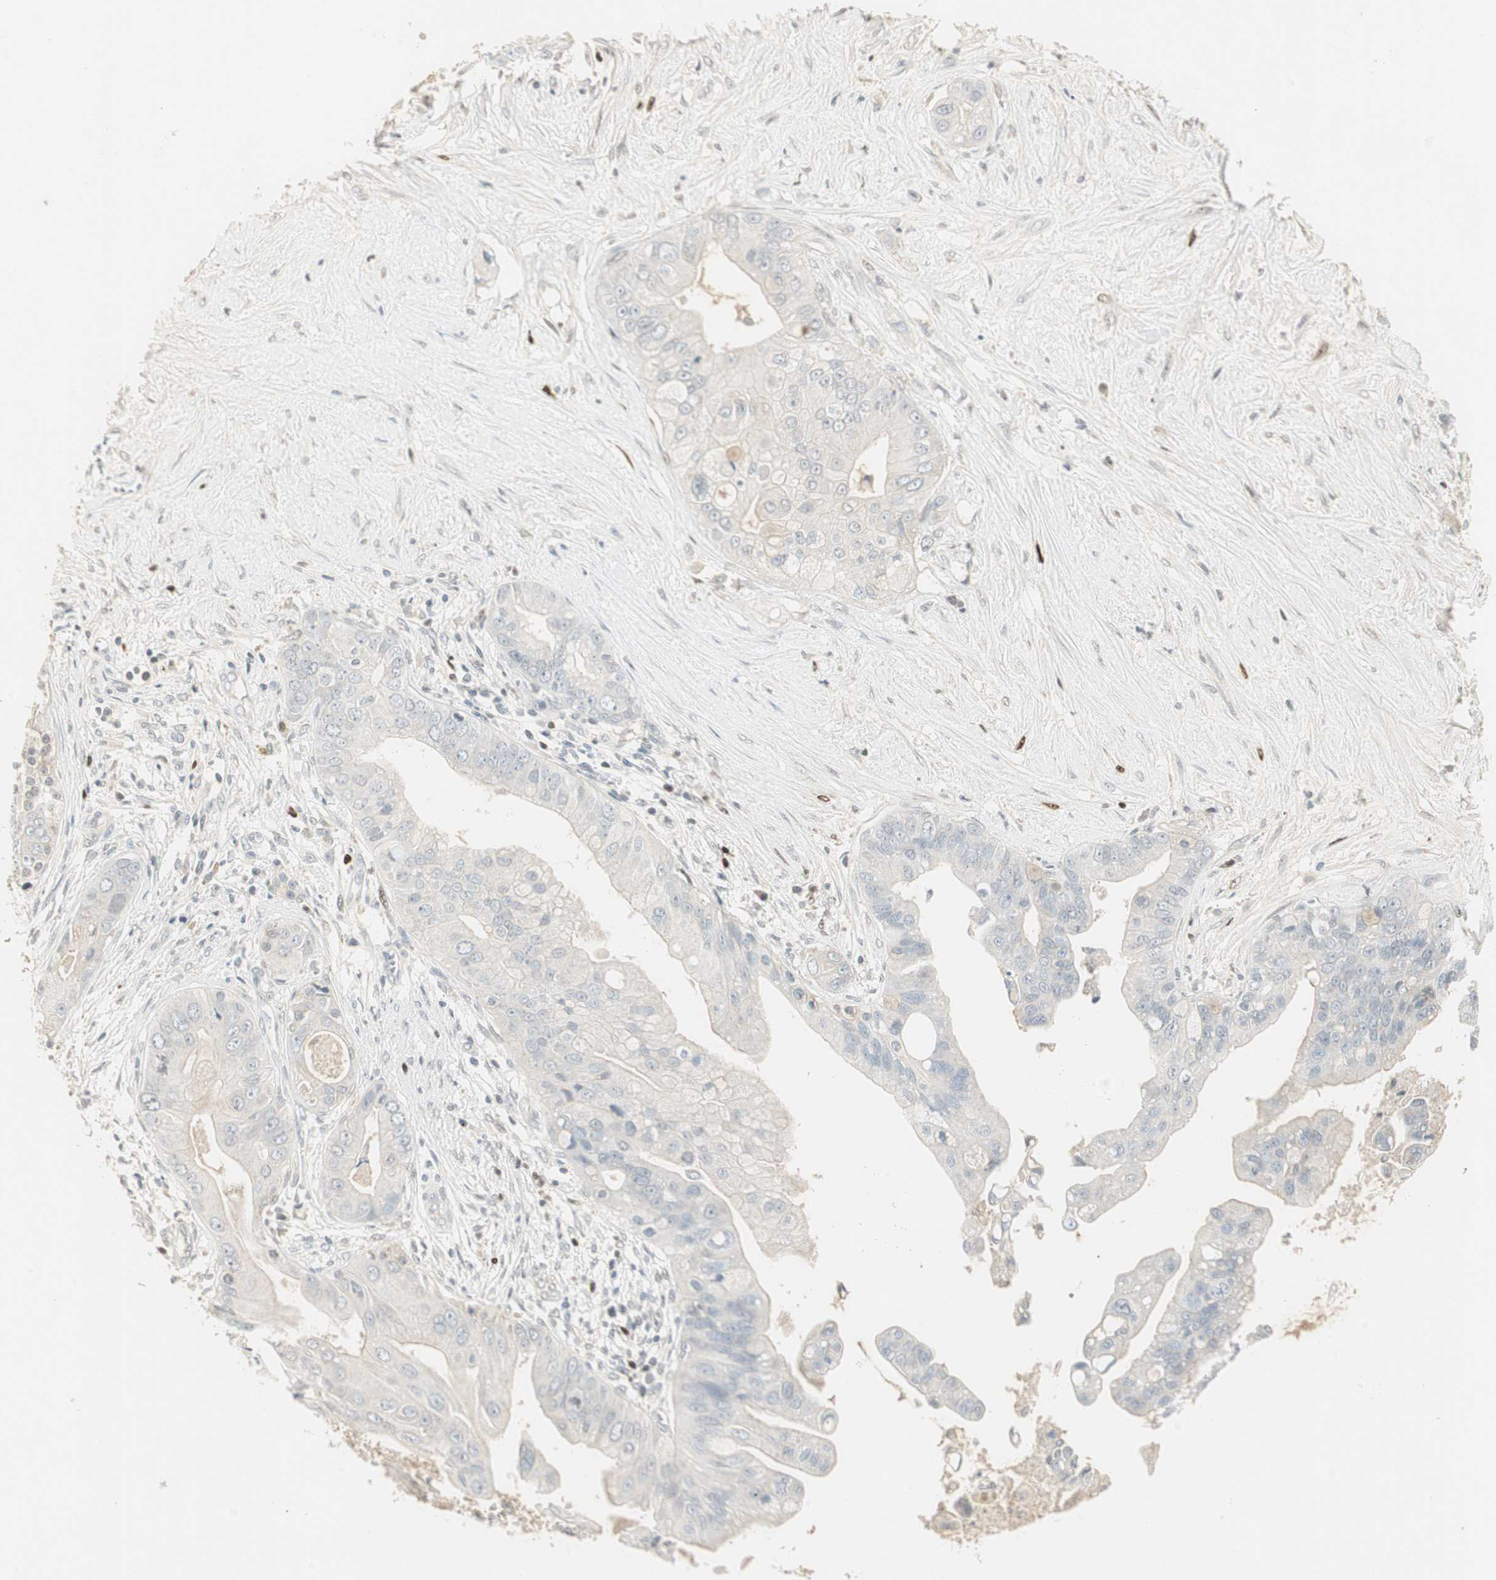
{"staining": {"intensity": "negative", "quantity": "none", "location": "none"}, "tissue": "pancreatic cancer", "cell_type": "Tumor cells", "image_type": "cancer", "snomed": [{"axis": "morphology", "description": "Adenocarcinoma, NOS"}, {"axis": "topography", "description": "Pancreas"}], "caption": "Tumor cells show no significant positivity in pancreatic adenocarcinoma. (IHC, brightfield microscopy, high magnification).", "gene": "RUNX2", "patient": {"sex": "female", "age": 75}}